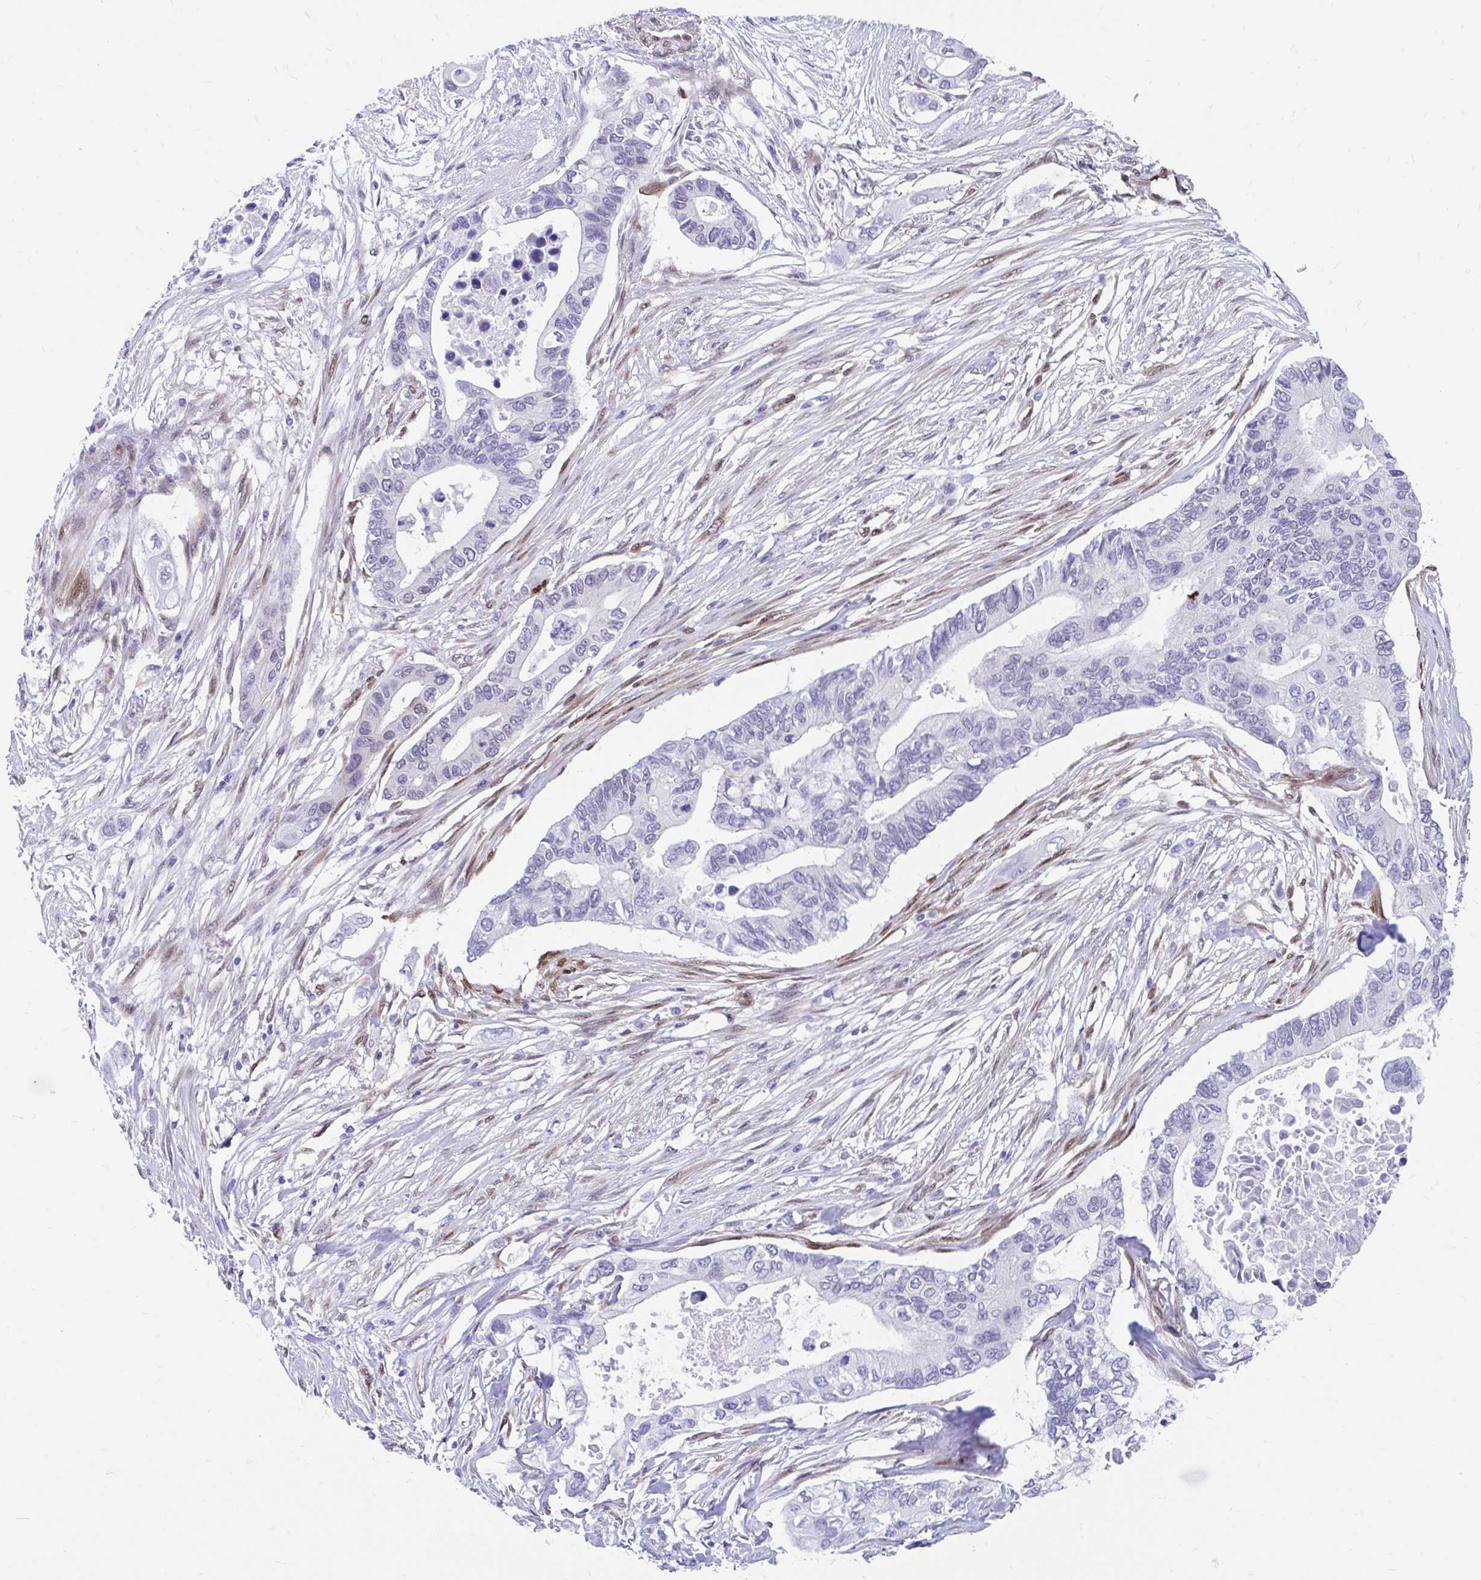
{"staining": {"intensity": "negative", "quantity": "none", "location": "none"}, "tissue": "pancreatic cancer", "cell_type": "Tumor cells", "image_type": "cancer", "snomed": [{"axis": "morphology", "description": "Adenocarcinoma, NOS"}, {"axis": "topography", "description": "Pancreas"}], "caption": "A high-resolution photomicrograph shows immunohistochemistry (IHC) staining of pancreatic adenocarcinoma, which demonstrates no significant staining in tumor cells. The staining is performed using DAB (3,3'-diaminobenzidine) brown chromogen with nuclei counter-stained in using hematoxylin.", "gene": "RBPMS", "patient": {"sex": "female", "age": 63}}